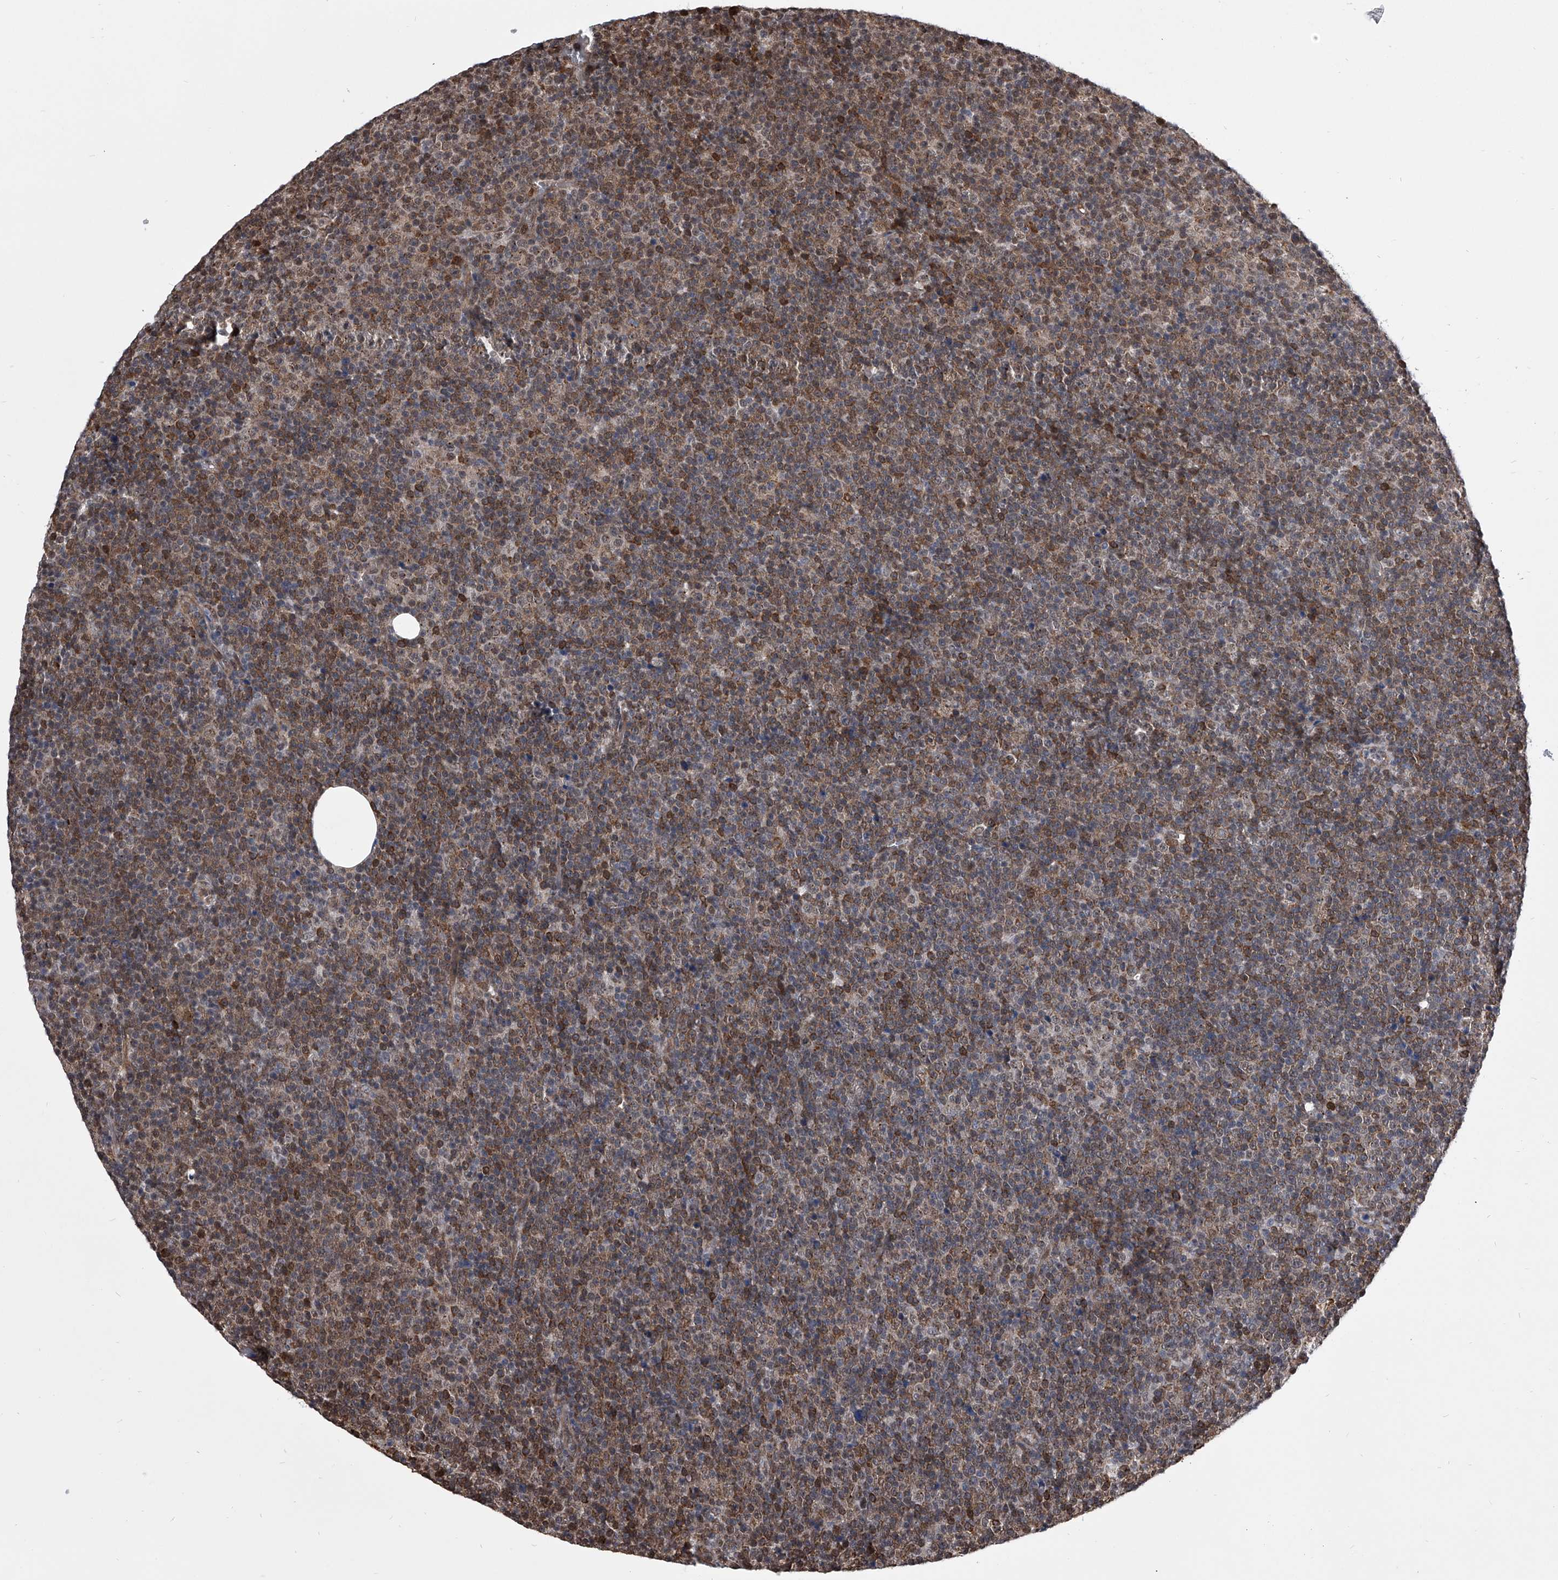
{"staining": {"intensity": "moderate", "quantity": "25%-75%", "location": "cytoplasmic/membranous"}, "tissue": "lymphoma", "cell_type": "Tumor cells", "image_type": "cancer", "snomed": [{"axis": "morphology", "description": "Malignant lymphoma, non-Hodgkin's type, Low grade"}, {"axis": "topography", "description": "Lymph node"}], "caption": "A histopathology image of human malignant lymphoma, non-Hodgkin's type (low-grade) stained for a protein reveals moderate cytoplasmic/membranous brown staining in tumor cells.", "gene": "ZNF76", "patient": {"sex": "female", "age": 67}}